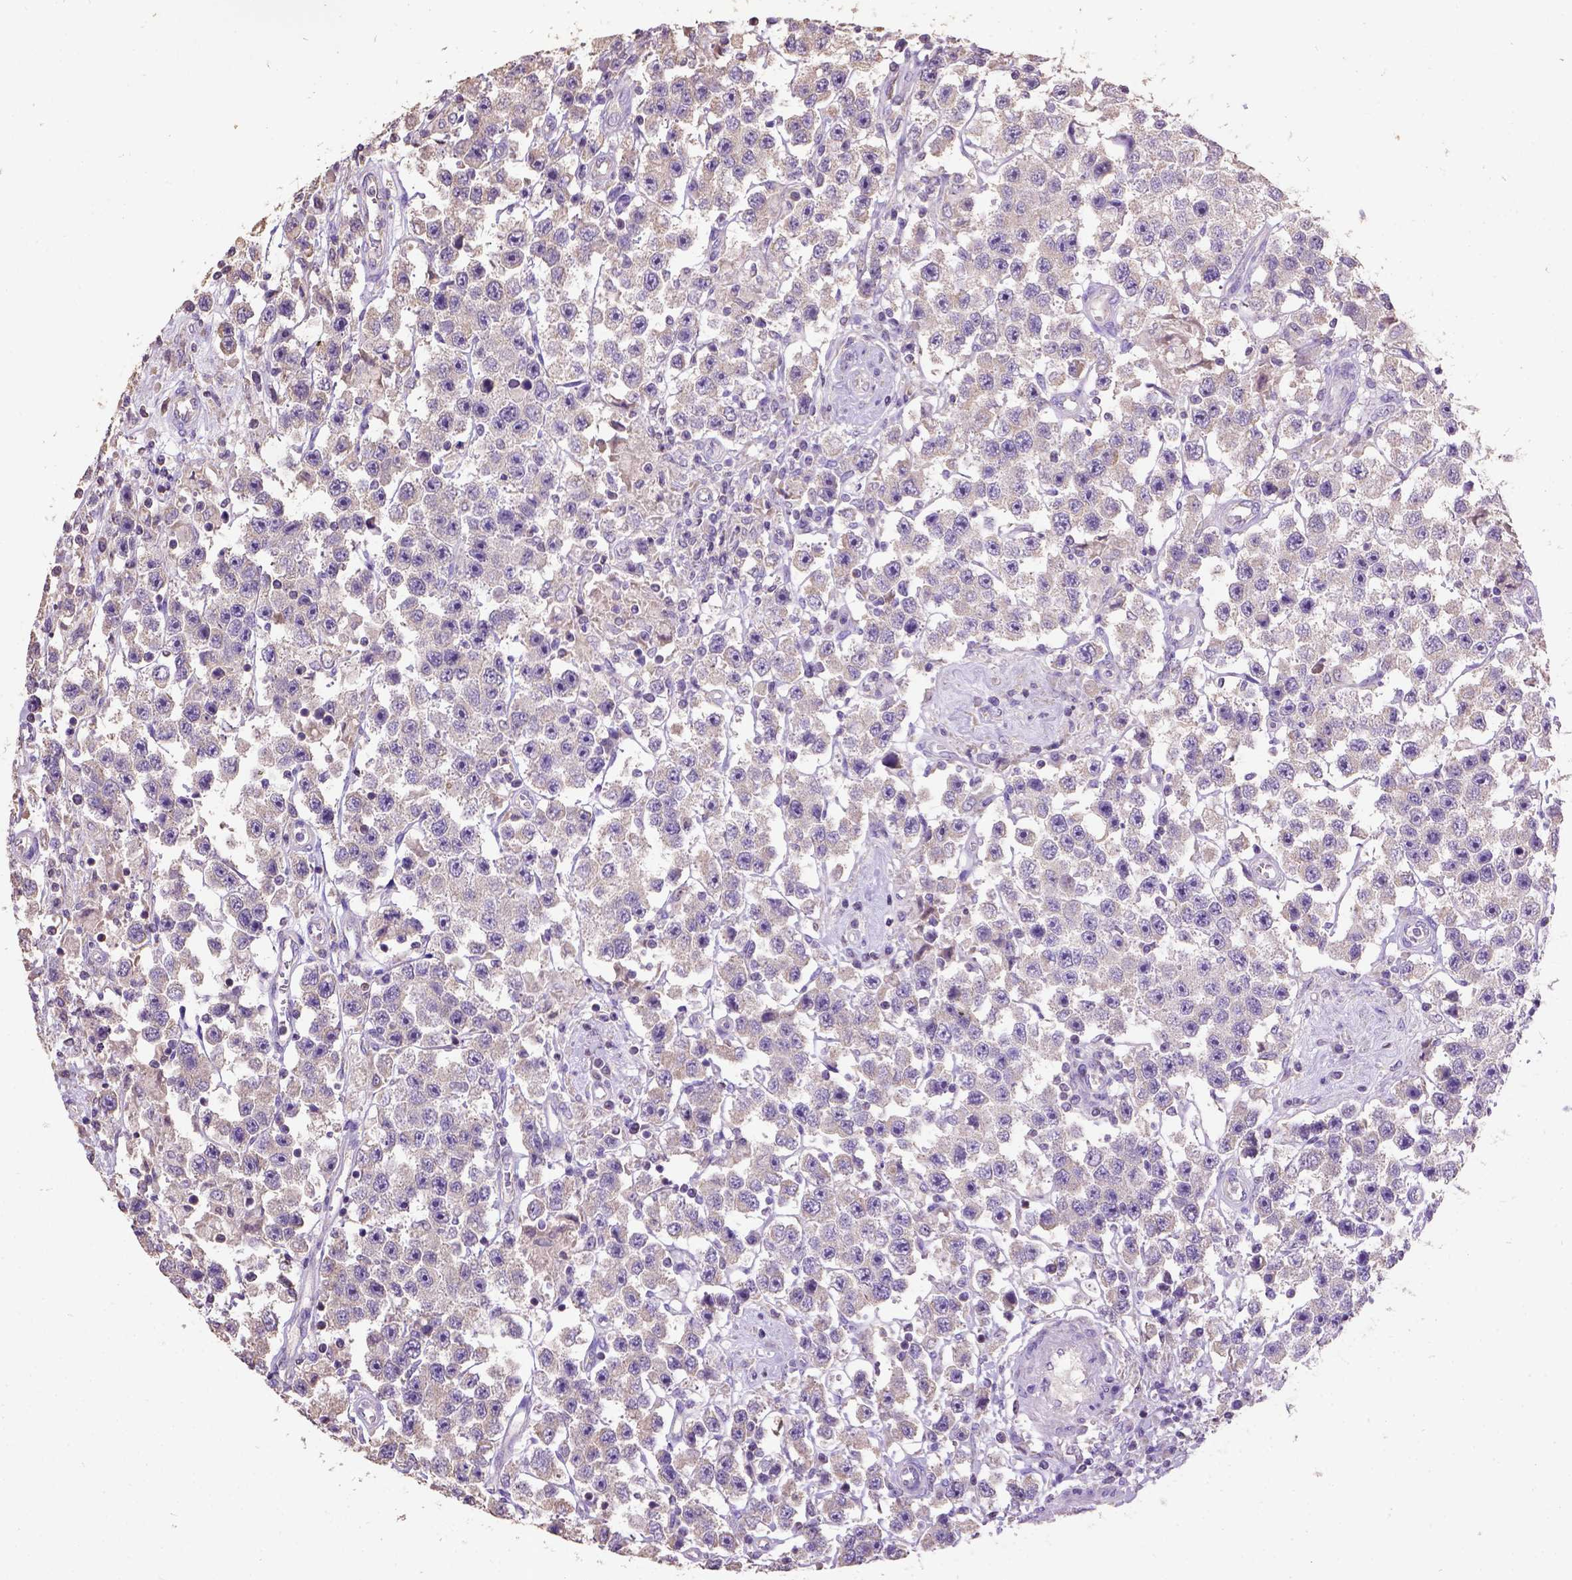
{"staining": {"intensity": "negative", "quantity": "none", "location": "none"}, "tissue": "testis cancer", "cell_type": "Tumor cells", "image_type": "cancer", "snomed": [{"axis": "morphology", "description": "Seminoma, NOS"}, {"axis": "topography", "description": "Testis"}], "caption": "This is a histopathology image of immunohistochemistry (IHC) staining of testis seminoma, which shows no staining in tumor cells. (Immunohistochemistry, brightfield microscopy, high magnification).", "gene": "DQX1", "patient": {"sex": "male", "age": 45}}